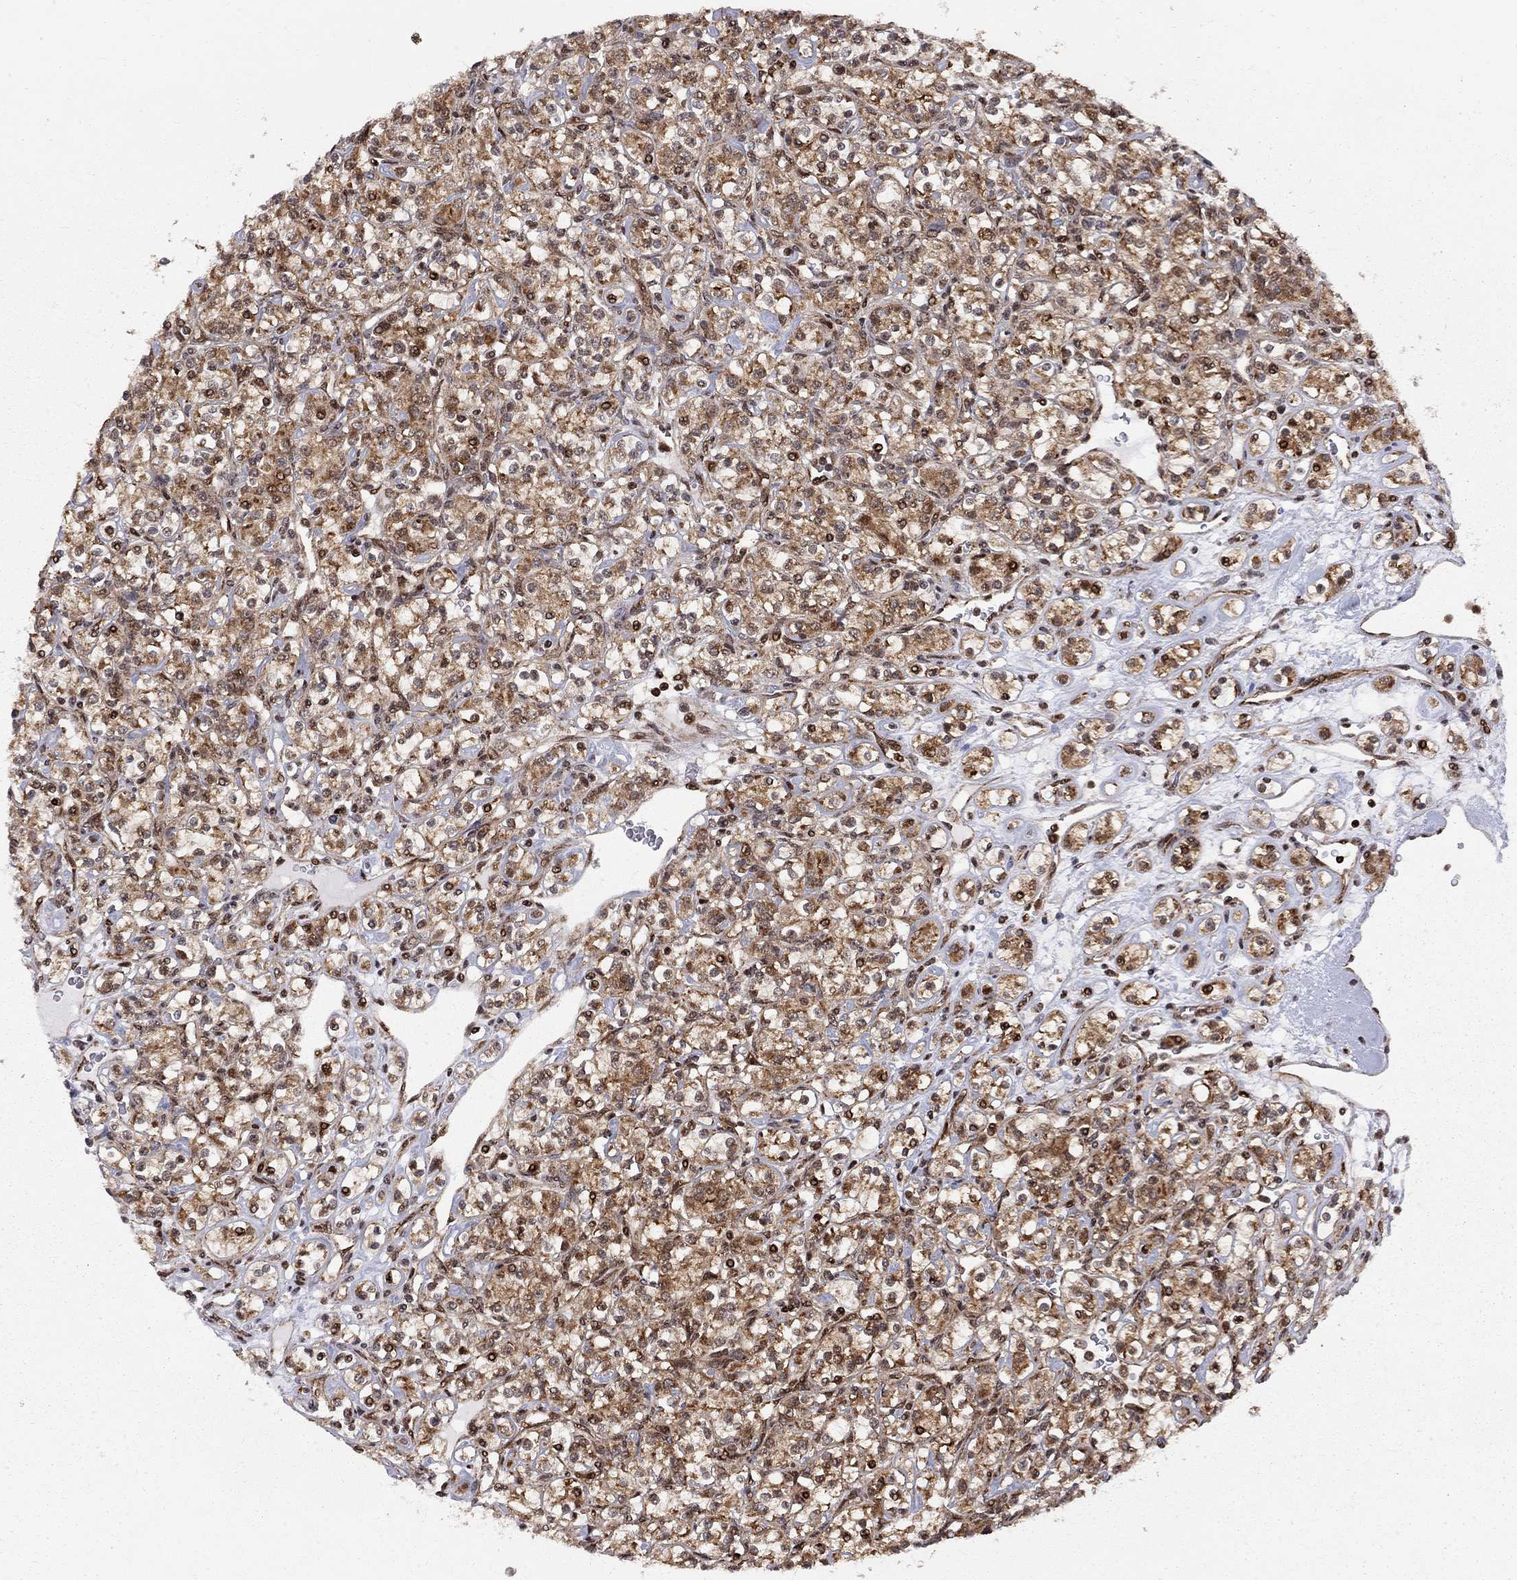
{"staining": {"intensity": "strong", "quantity": "25%-75%", "location": "cytoplasmic/membranous,nuclear"}, "tissue": "renal cancer", "cell_type": "Tumor cells", "image_type": "cancer", "snomed": [{"axis": "morphology", "description": "Adenocarcinoma, NOS"}, {"axis": "topography", "description": "Kidney"}], "caption": "Immunohistochemical staining of adenocarcinoma (renal) shows high levels of strong cytoplasmic/membranous and nuclear protein positivity in about 25%-75% of tumor cells.", "gene": "ELOB", "patient": {"sex": "male", "age": 77}}